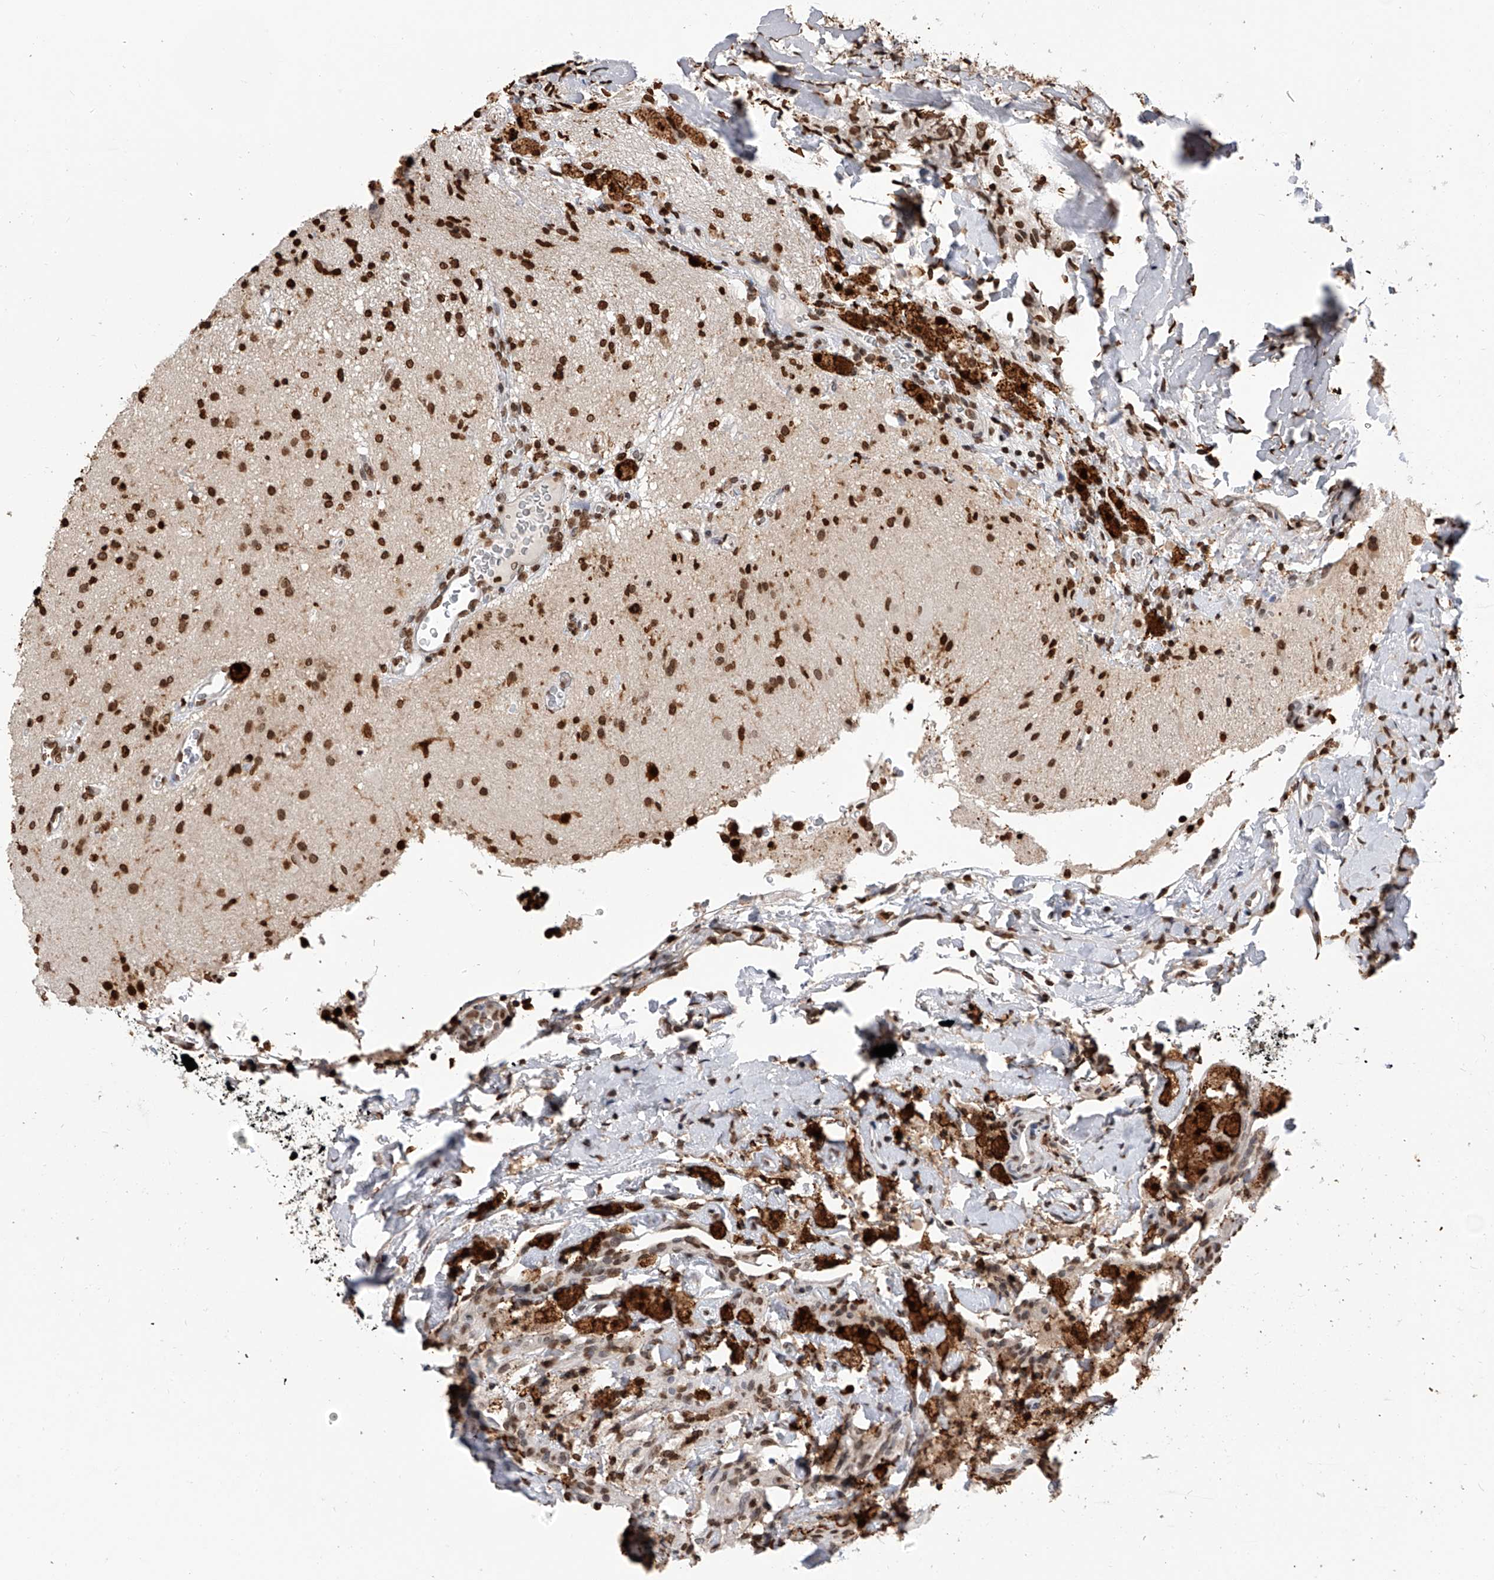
{"staining": {"intensity": "strong", "quantity": ">75%", "location": "nuclear"}, "tissue": "glioma", "cell_type": "Tumor cells", "image_type": "cancer", "snomed": [{"axis": "morphology", "description": "Glioma, malignant, High grade"}, {"axis": "topography", "description": "Brain"}], "caption": "Protein expression analysis of human glioma reveals strong nuclear expression in about >75% of tumor cells.", "gene": "CFAP410", "patient": {"sex": "male", "age": 34}}